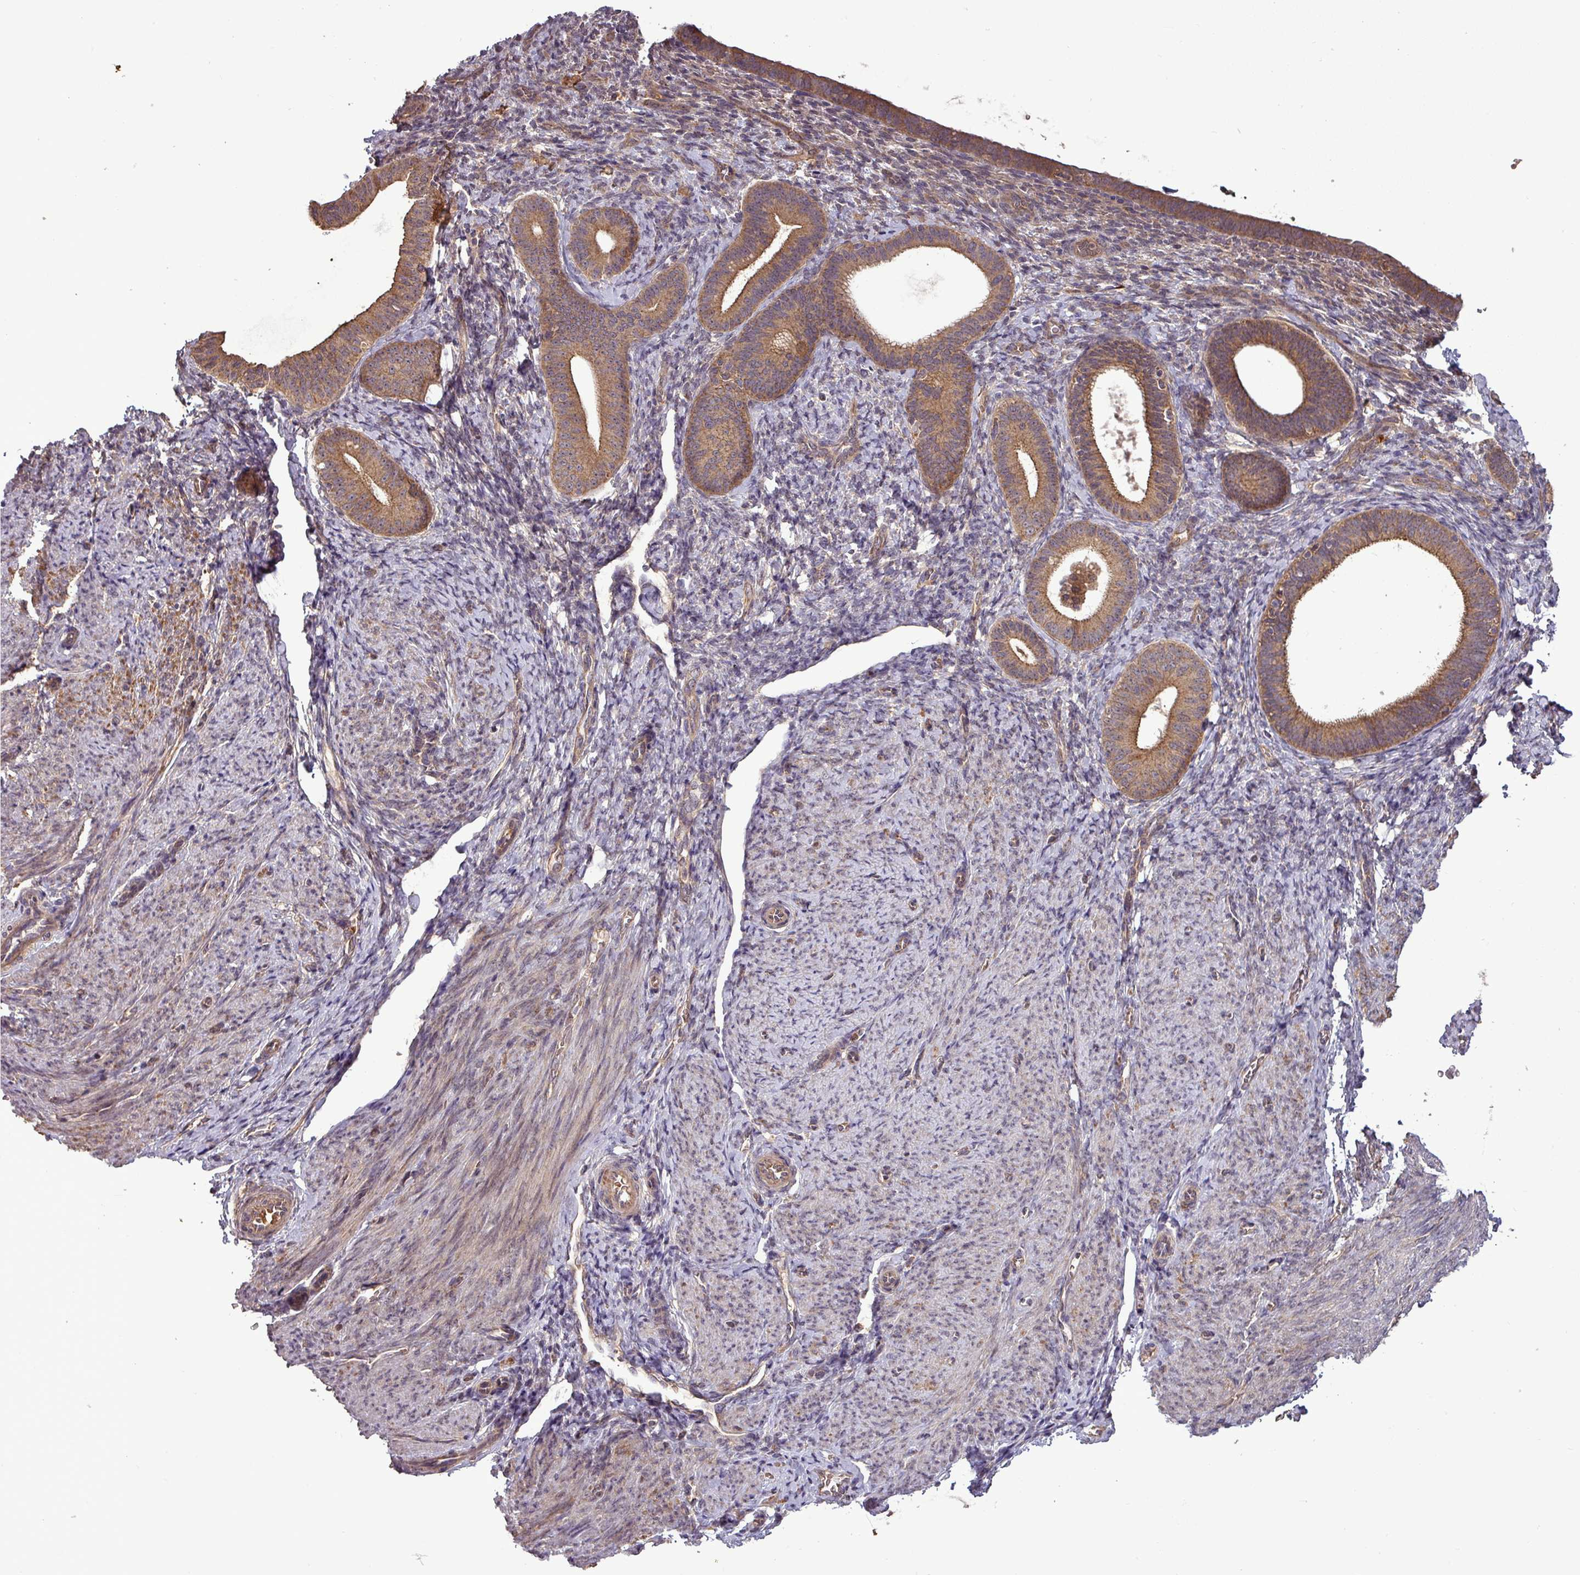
{"staining": {"intensity": "weak", "quantity": "<25%", "location": "cytoplasmic/membranous"}, "tissue": "endometrium", "cell_type": "Cells in endometrial stroma", "image_type": "normal", "snomed": [{"axis": "morphology", "description": "Normal tissue, NOS"}, {"axis": "topography", "description": "Endometrium"}], "caption": "This image is of benign endometrium stained with immunohistochemistry to label a protein in brown with the nuclei are counter-stained blue. There is no expression in cells in endometrial stroma.", "gene": "NT5C3A", "patient": {"sex": "female", "age": 65}}